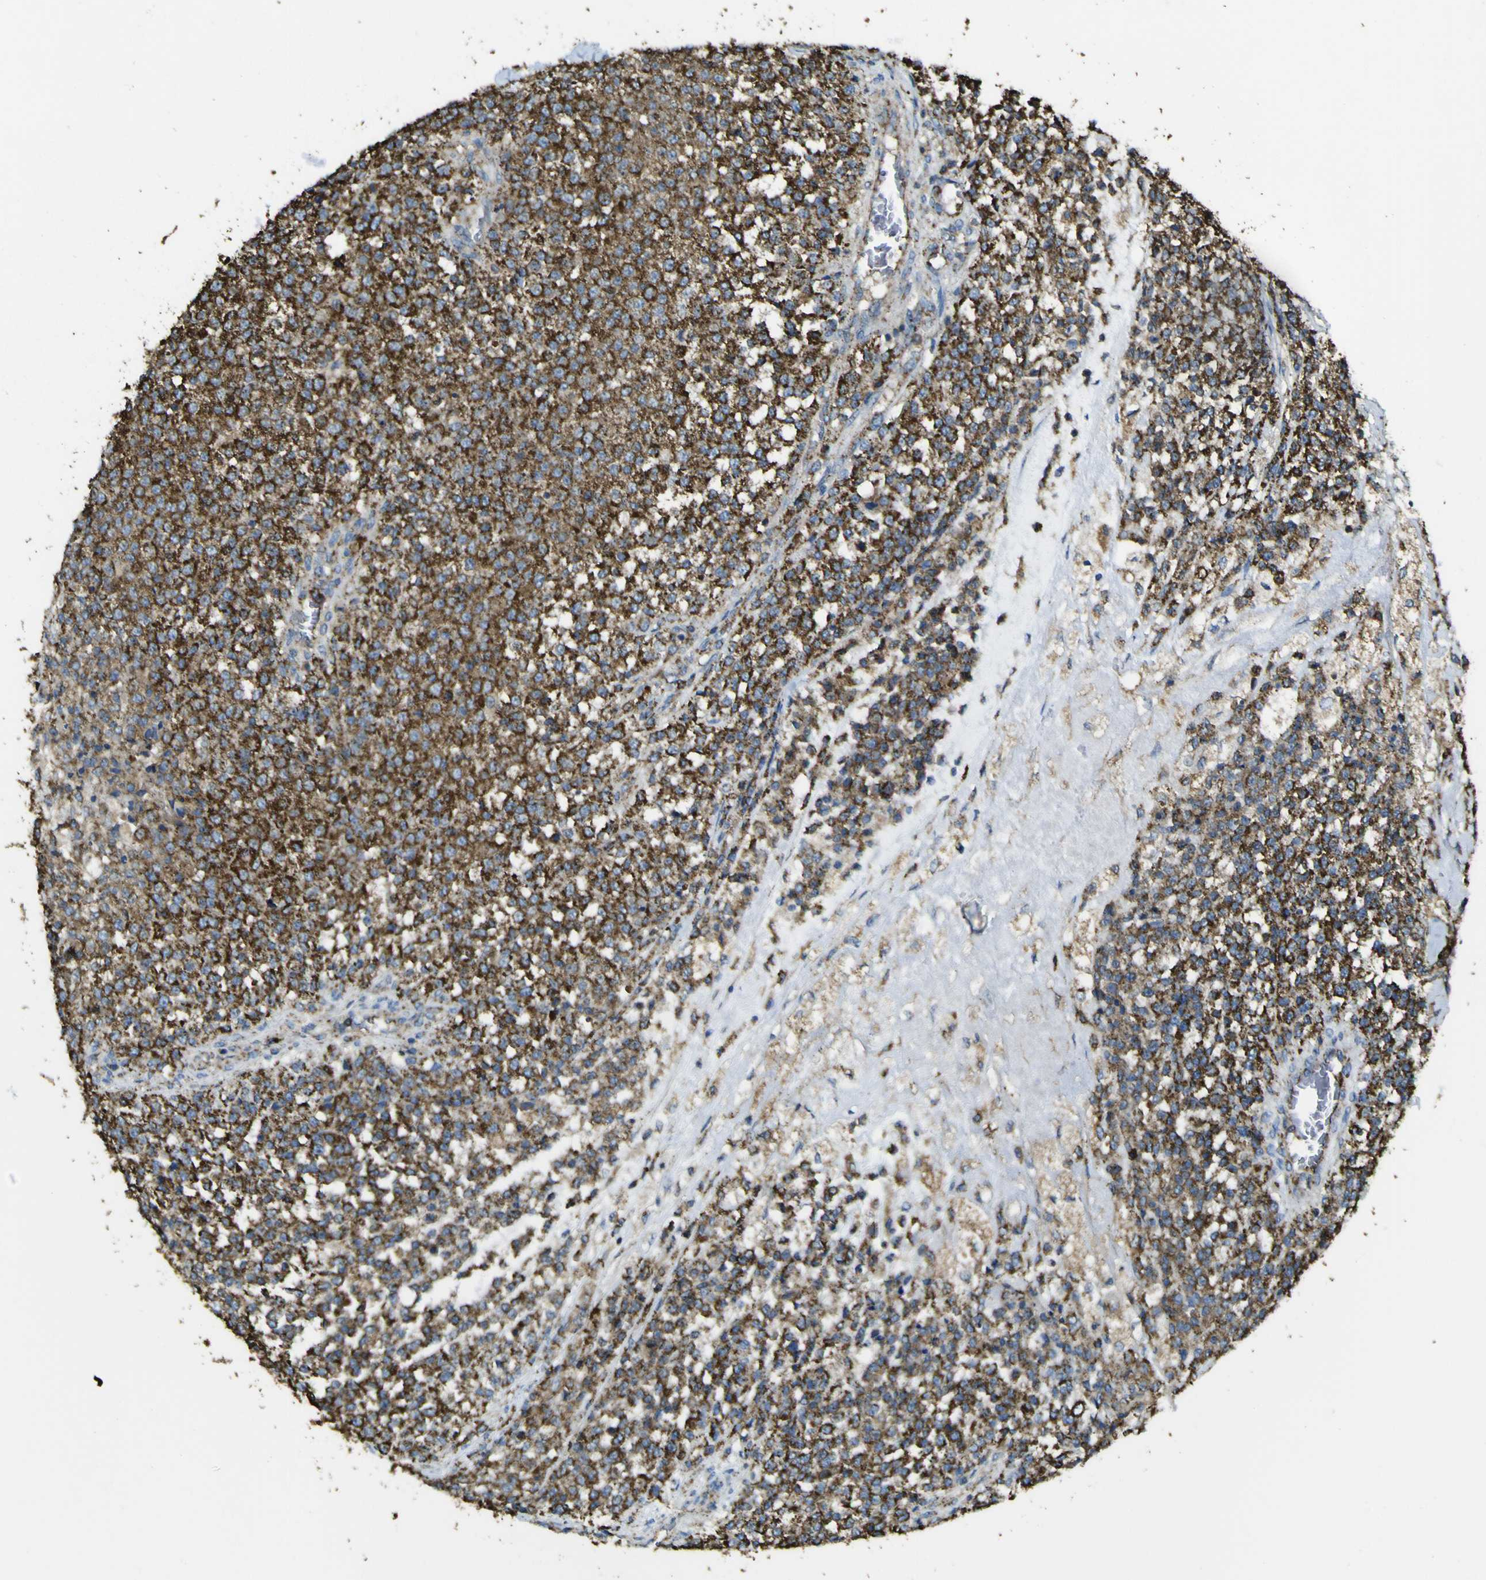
{"staining": {"intensity": "strong", "quantity": ">75%", "location": "cytoplasmic/membranous"}, "tissue": "testis cancer", "cell_type": "Tumor cells", "image_type": "cancer", "snomed": [{"axis": "morphology", "description": "Seminoma, NOS"}, {"axis": "topography", "description": "Testis"}], "caption": "Human testis cancer stained for a protein (brown) shows strong cytoplasmic/membranous positive expression in approximately >75% of tumor cells.", "gene": "ACSL3", "patient": {"sex": "male", "age": 59}}